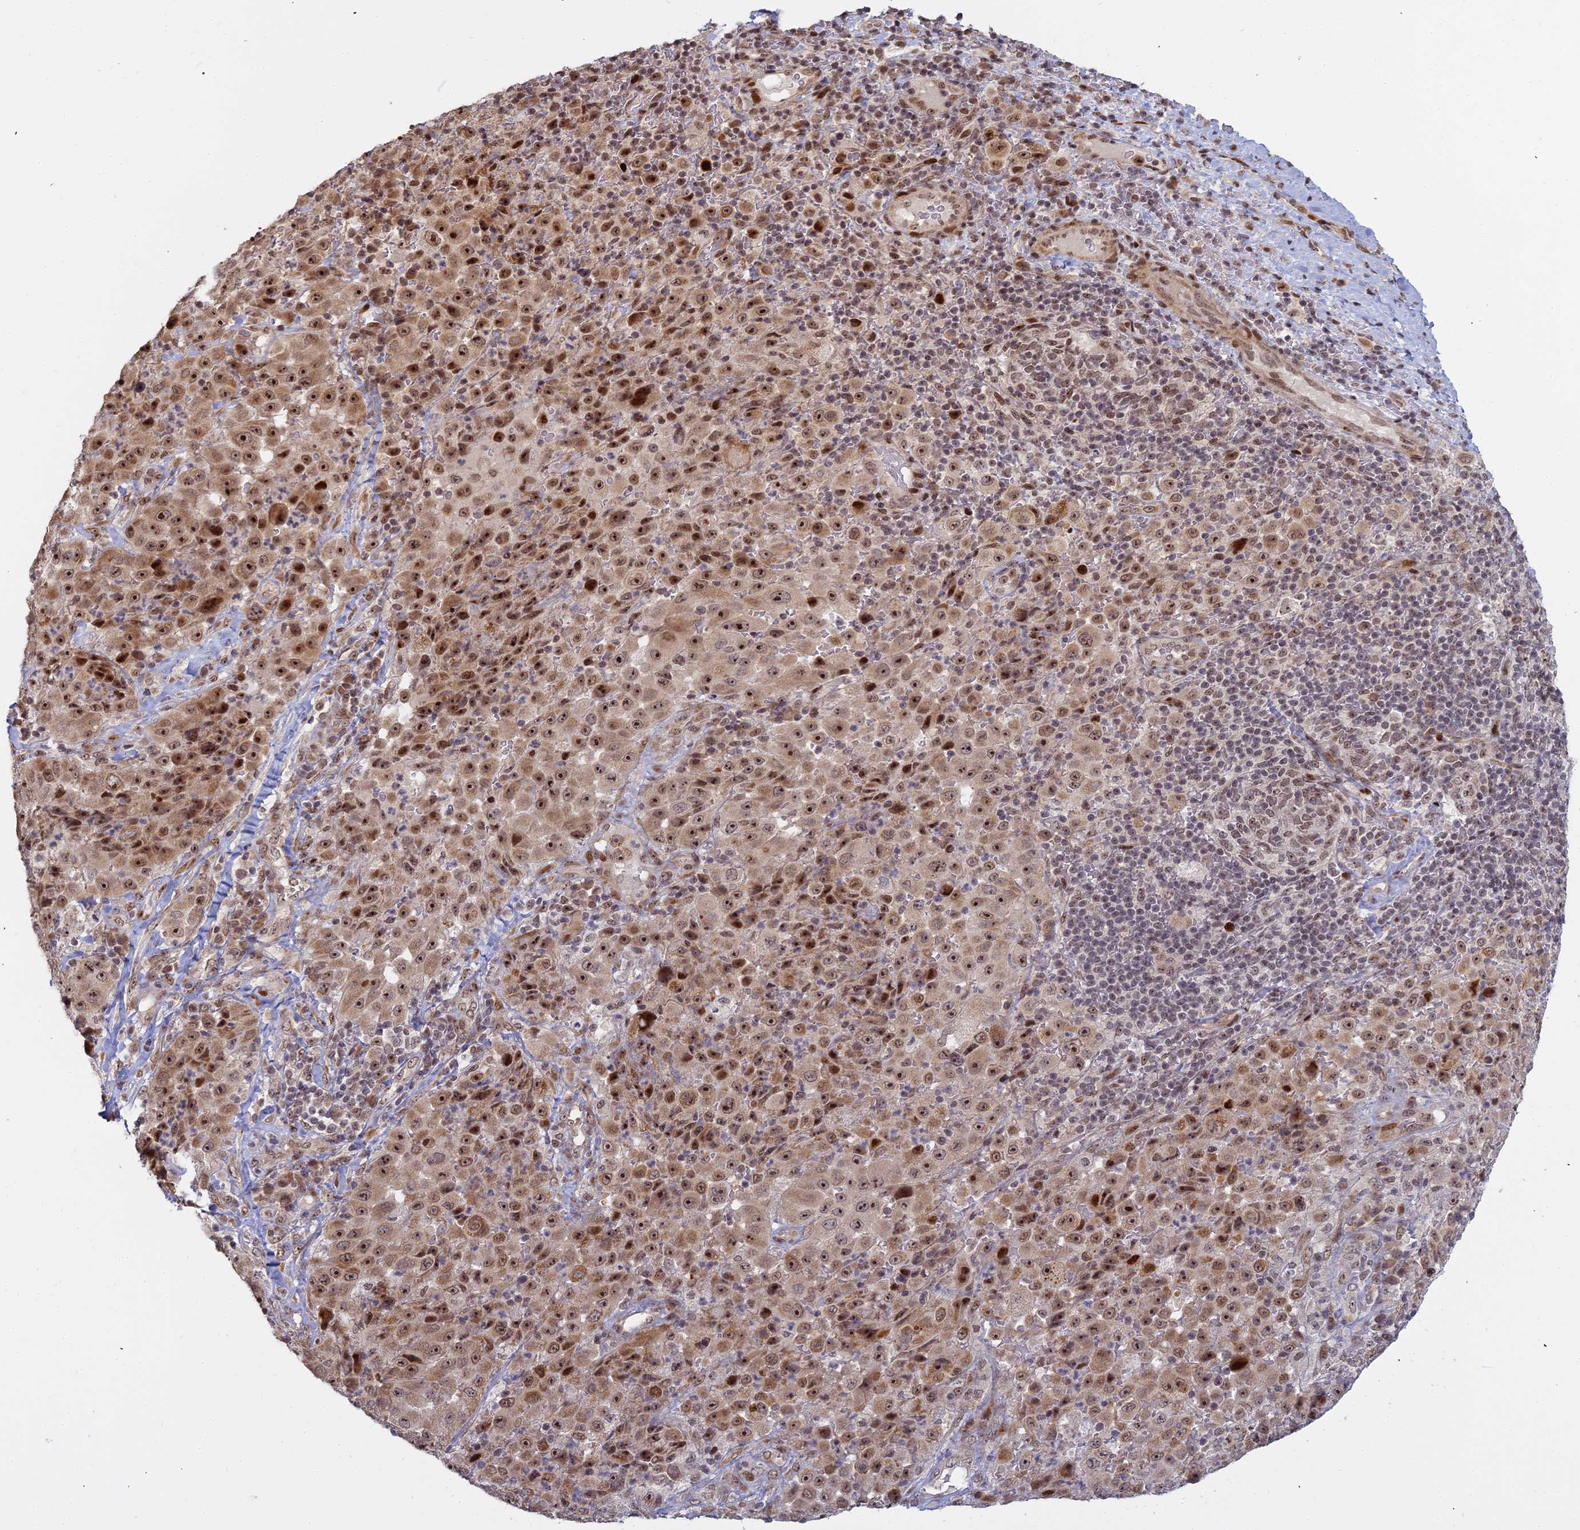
{"staining": {"intensity": "moderate", "quantity": ">75%", "location": "nuclear"}, "tissue": "melanoma", "cell_type": "Tumor cells", "image_type": "cancer", "snomed": [{"axis": "morphology", "description": "Malignant melanoma, Metastatic site"}, {"axis": "topography", "description": "Lymph node"}], "caption": "Tumor cells display medium levels of moderate nuclear positivity in about >75% of cells in malignant melanoma (metastatic site).", "gene": "ABCA2", "patient": {"sex": "male", "age": 62}}